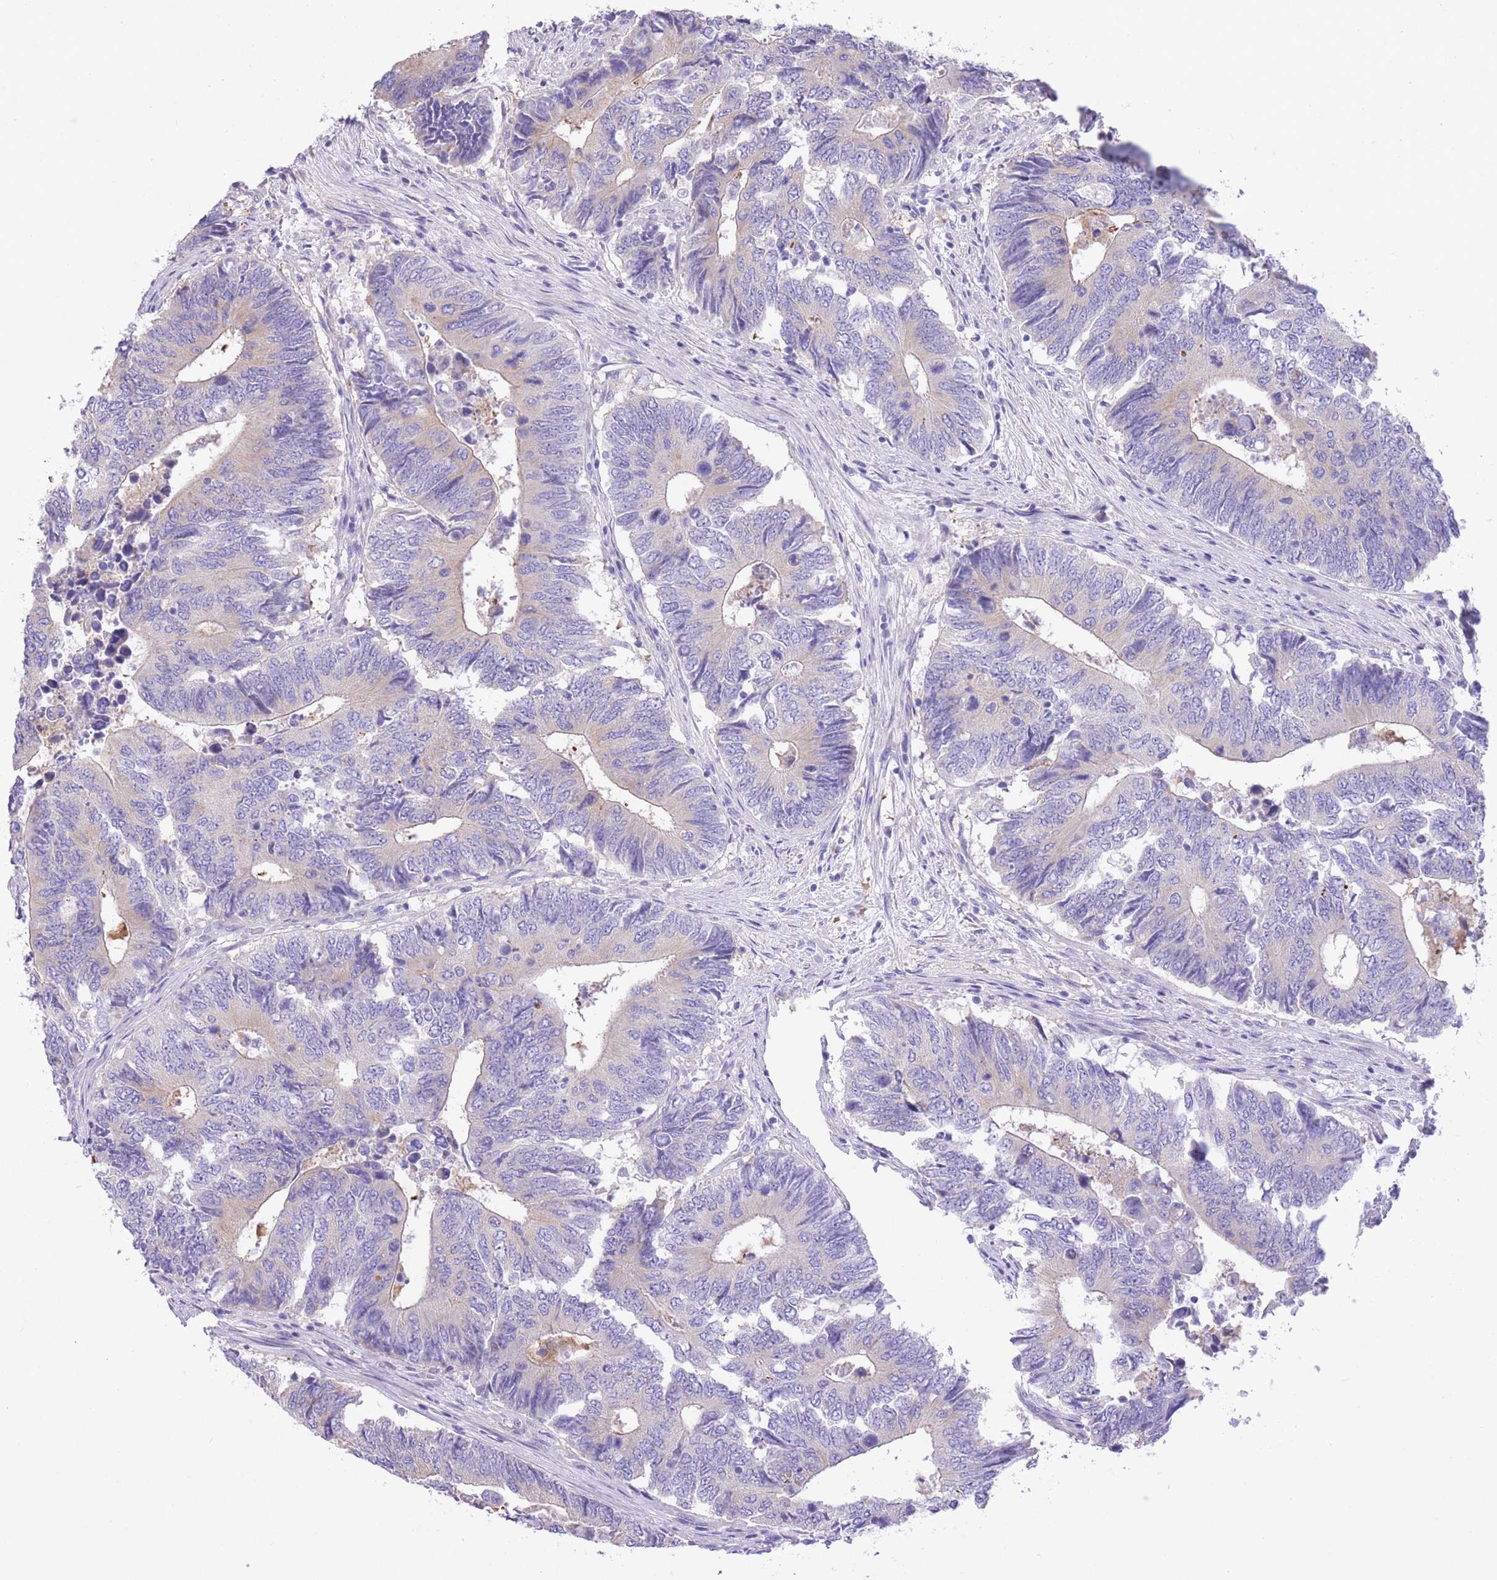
{"staining": {"intensity": "weak", "quantity": "25%-75%", "location": "cytoplasmic/membranous"}, "tissue": "colorectal cancer", "cell_type": "Tumor cells", "image_type": "cancer", "snomed": [{"axis": "morphology", "description": "Adenocarcinoma, NOS"}, {"axis": "topography", "description": "Colon"}], "caption": "High-magnification brightfield microscopy of adenocarcinoma (colorectal) stained with DAB (brown) and counterstained with hematoxylin (blue). tumor cells exhibit weak cytoplasmic/membranous positivity is identified in approximately25%-75% of cells. The staining was performed using DAB (3,3'-diaminobenzidine), with brown indicating positive protein expression. Nuclei are stained blue with hematoxylin.", "gene": "RHOU", "patient": {"sex": "male", "age": 87}}